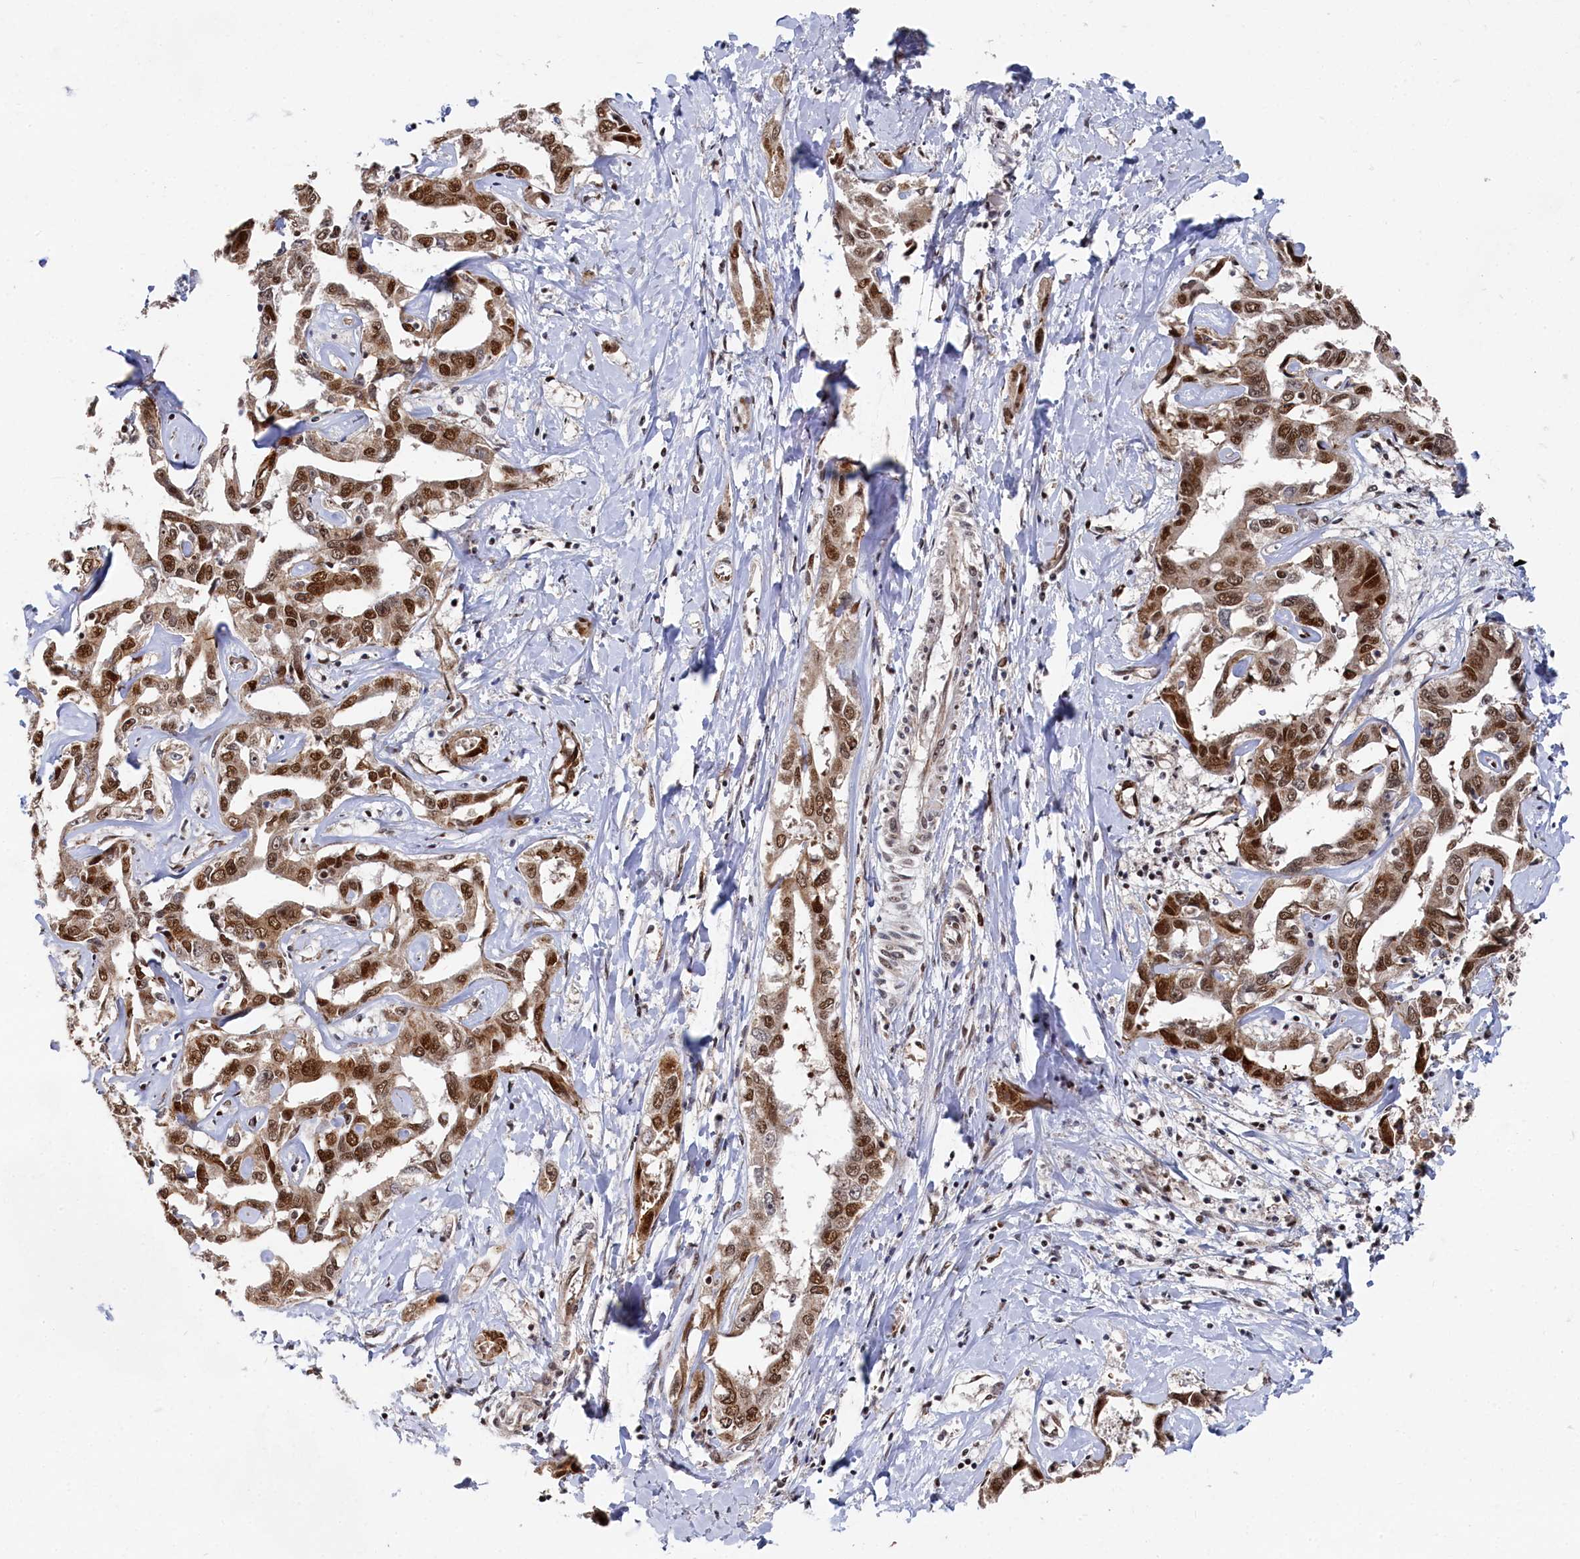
{"staining": {"intensity": "strong", "quantity": ">75%", "location": "nuclear"}, "tissue": "liver cancer", "cell_type": "Tumor cells", "image_type": "cancer", "snomed": [{"axis": "morphology", "description": "Cholangiocarcinoma"}, {"axis": "topography", "description": "Liver"}], "caption": "About >75% of tumor cells in human liver cancer (cholangiocarcinoma) demonstrate strong nuclear protein staining as visualized by brown immunohistochemical staining.", "gene": "BUB3", "patient": {"sex": "male", "age": 59}}